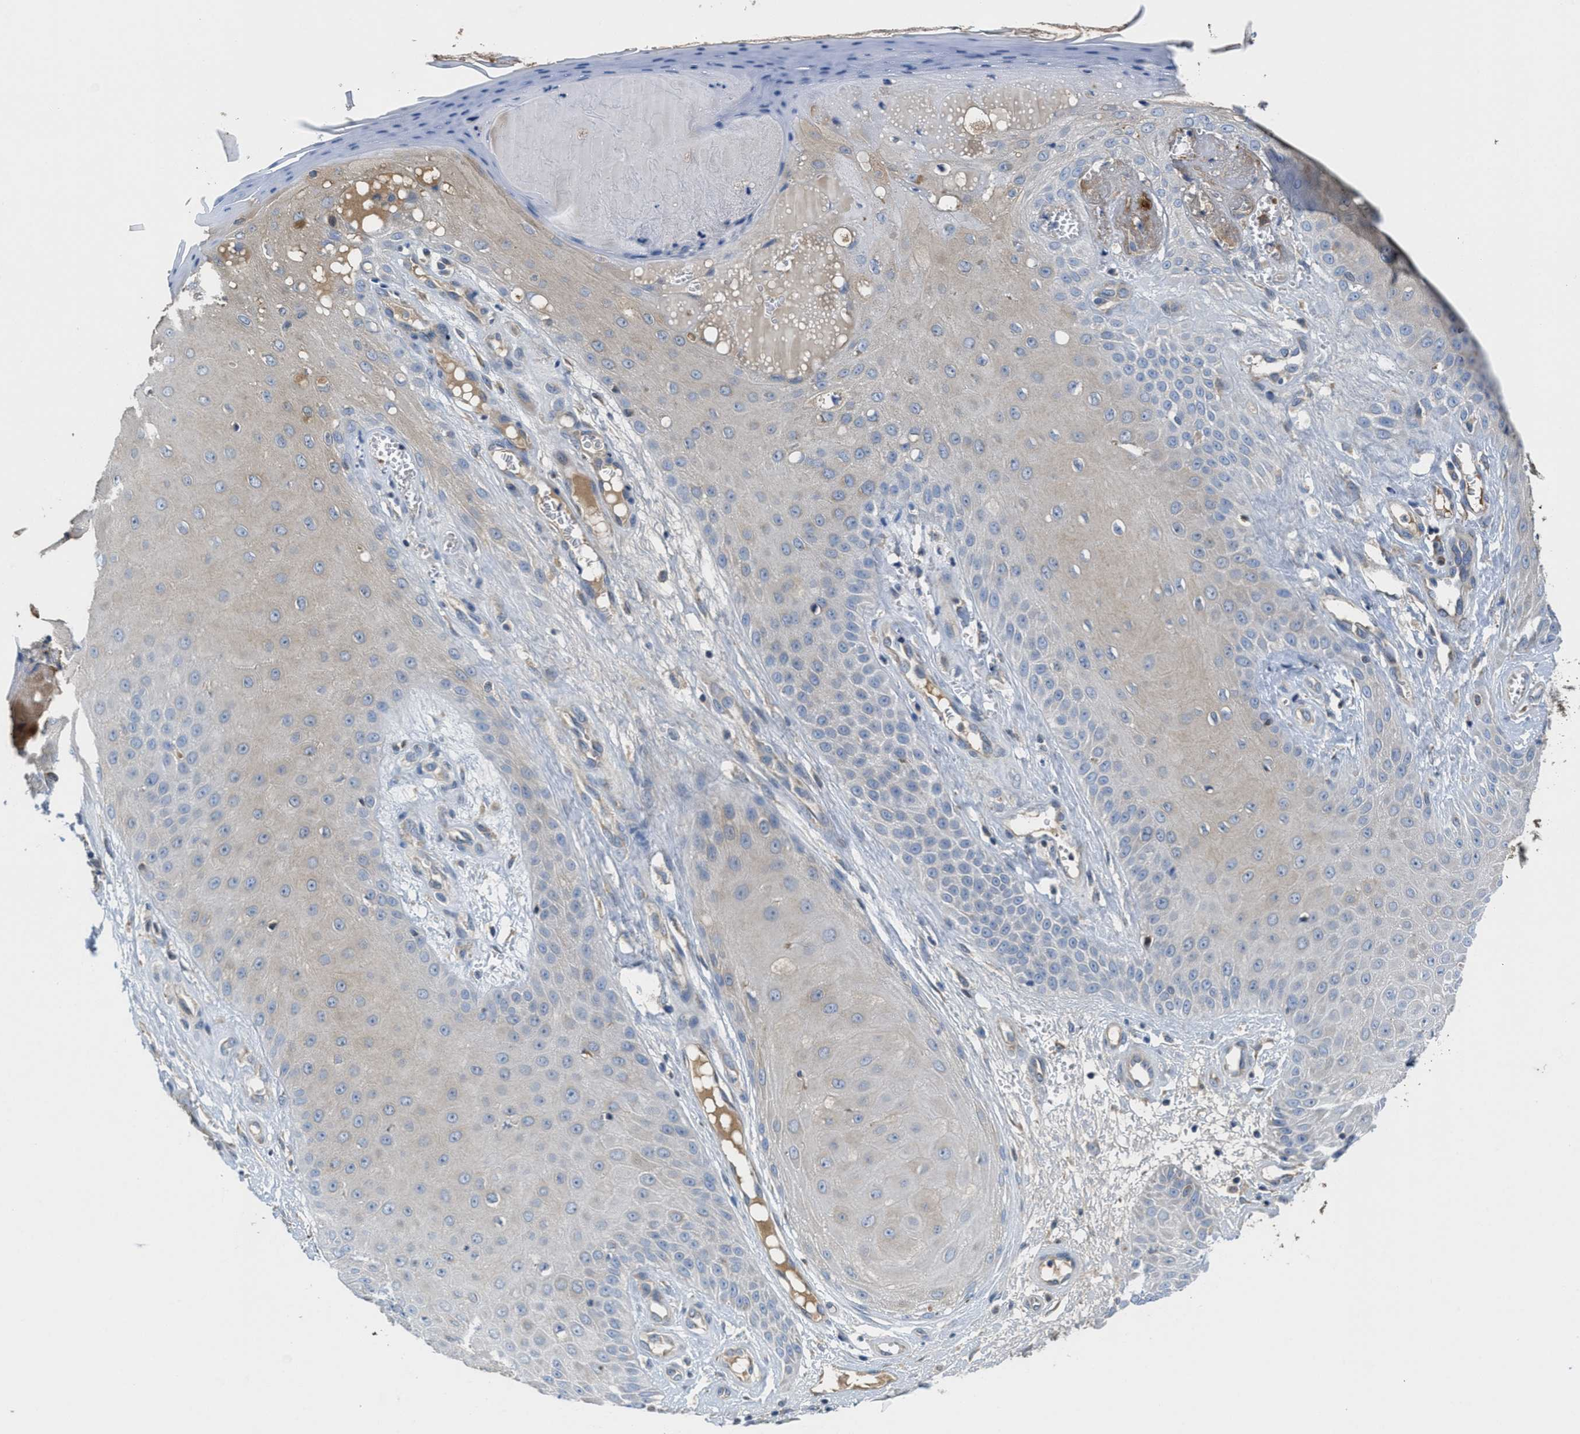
{"staining": {"intensity": "negative", "quantity": "none", "location": "none"}, "tissue": "skin cancer", "cell_type": "Tumor cells", "image_type": "cancer", "snomed": [{"axis": "morphology", "description": "Squamous cell carcinoma, NOS"}, {"axis": "topography", "description": "Skin"}], "caption": "Immunohistochemical staining of skin cancer (squamous cell carcinoma) demonstrates no significant staining in tumor cells.", "gene": "GALK1", "patient": {"sex": "male", "age": 74}}